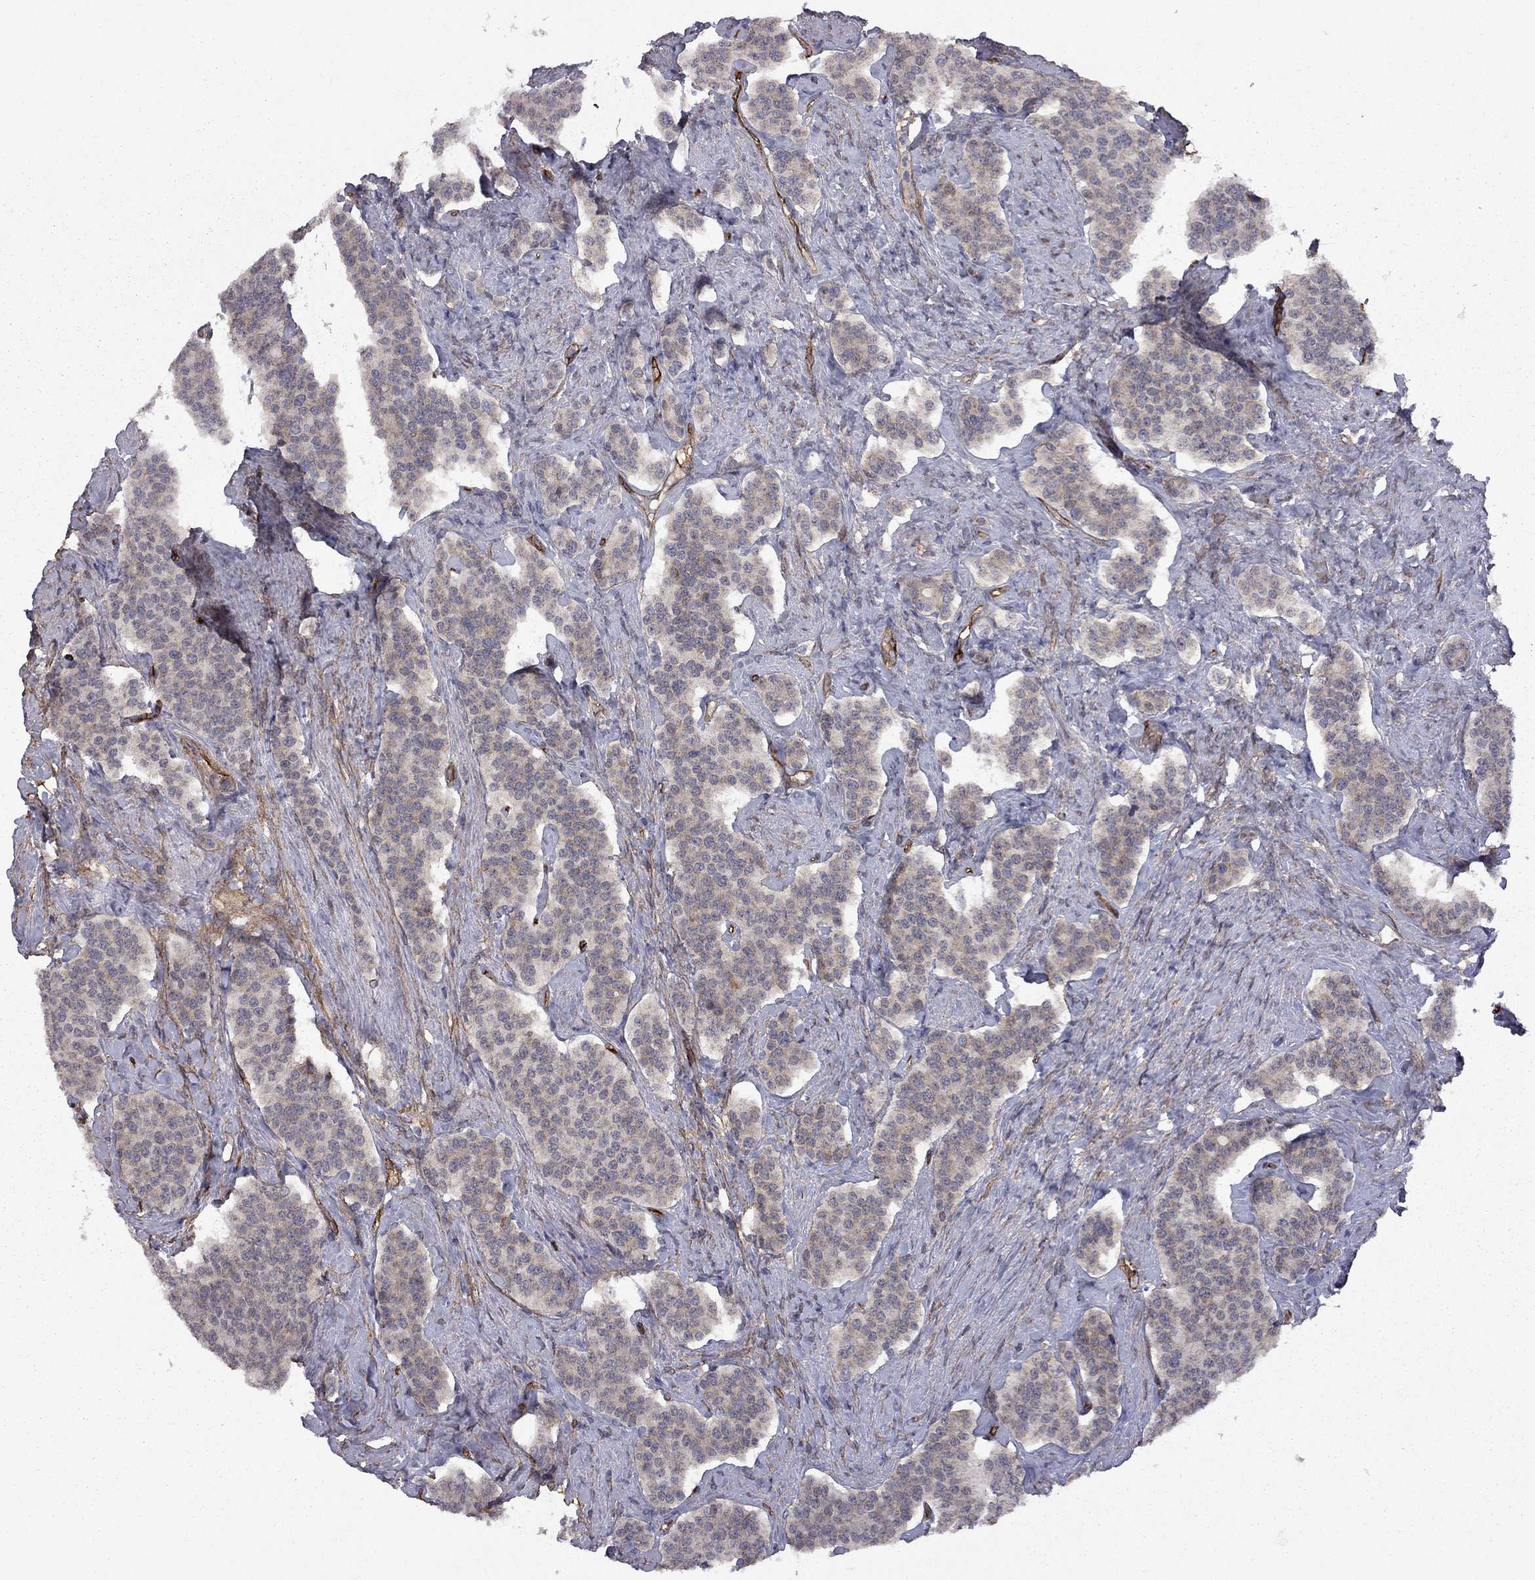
{"staining": {"intensity": "weak", "quantity": ">75%", "location": "cytoplasmic/membranous"}, "tissue": "carcinoid", "cell_type": "Tumor cells", "image_type": "cancer", "snomed": [{"axis": "morphology", "description": "Carcinoid, malignant, NOS"}, {"axis": "topography", "description": "Small intestine"}], "caption": "Carcinoid stained for a protein reveals weak cytoplasmic/membranous positivity in tumor cells.", "gene": "EXOC3L2", "patient": {"sex": "female", "age": 58}}